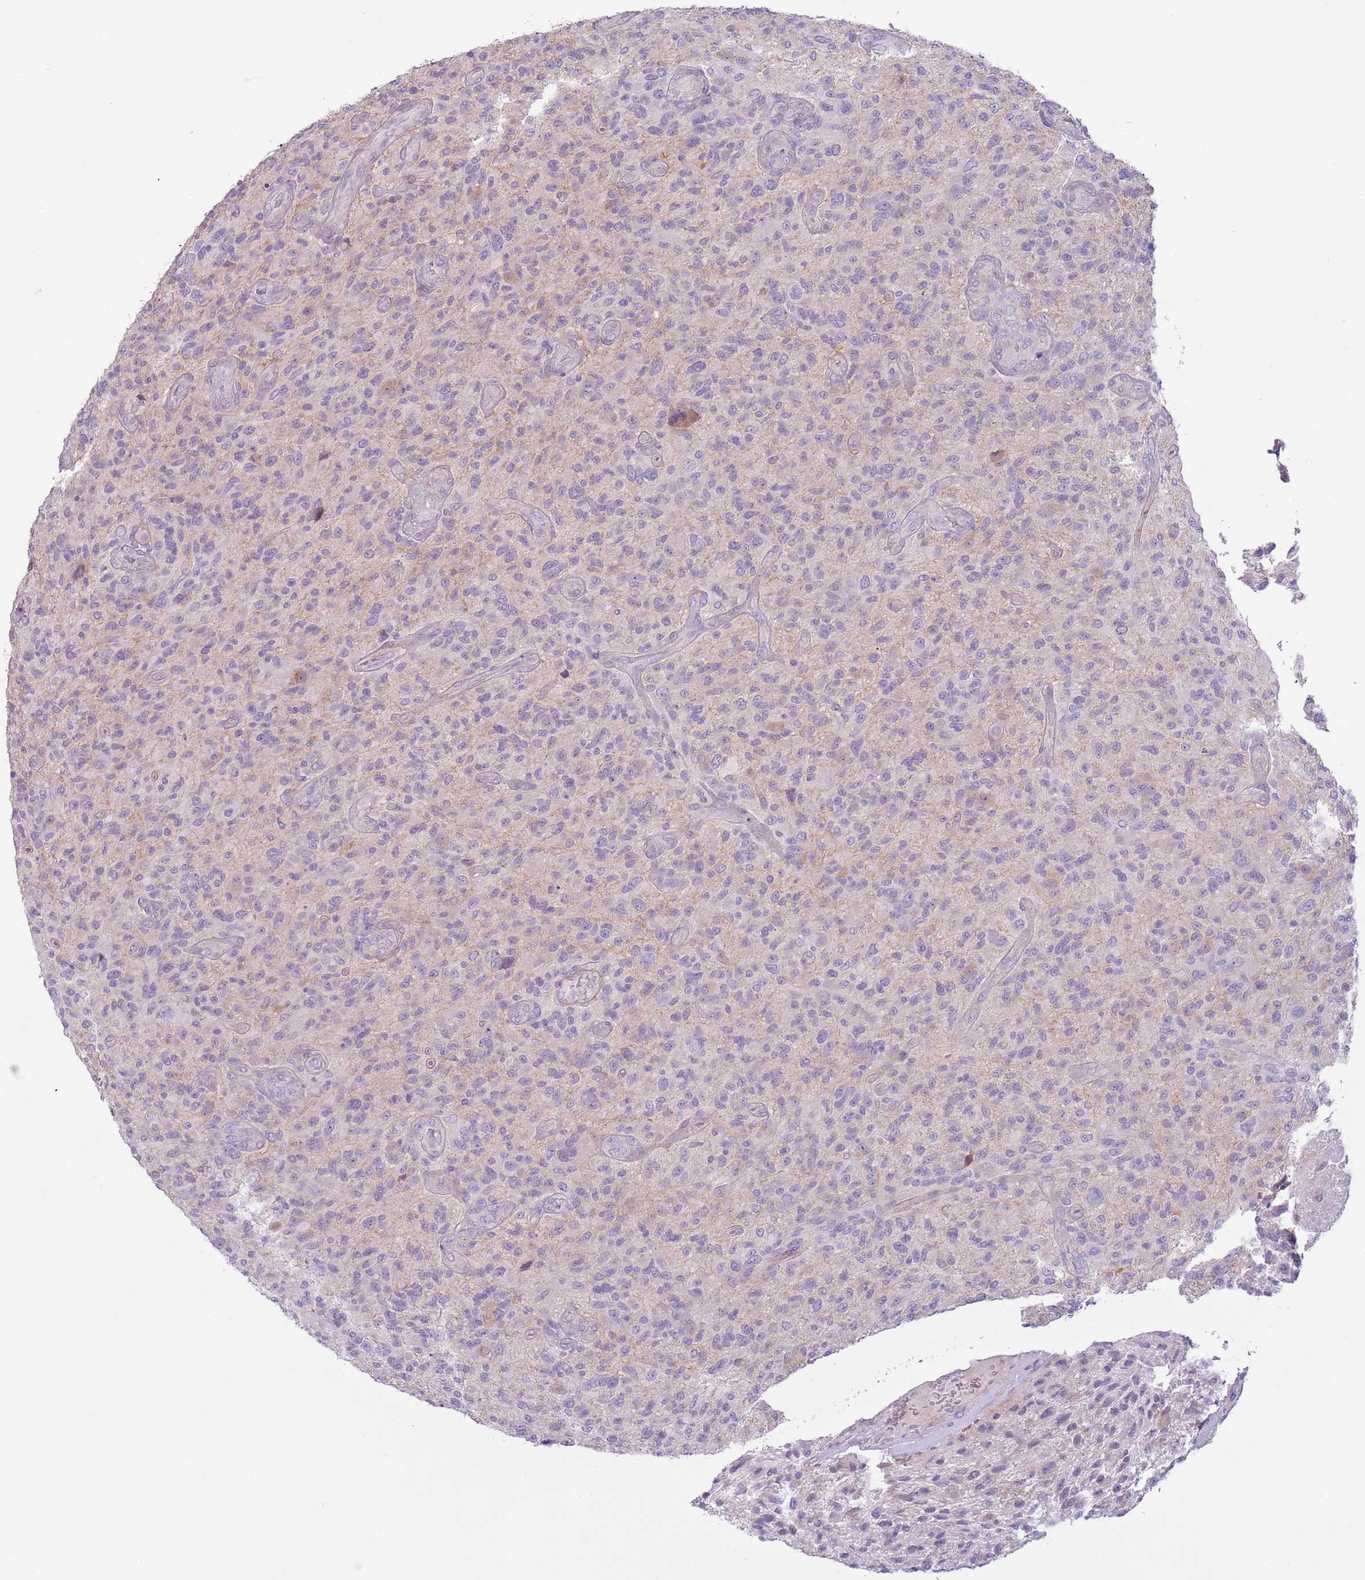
{"staining": {"intensity": "negative", "quantity": "none", "location": "none"}, "tissue": "glioma", "cell_type": "Tumor cells", "image_type": "cancer", "snomed": [{"axis": "morphology", "description": "Glioma, malignant, High grade"}, {"axis": "topography", "description": "Brain"}], "caption": "There is no significant expression in tumor cells of malignant glioma (high-grade).", "gene": "MRO", "patient": {"sex": "male", "age": 47}}